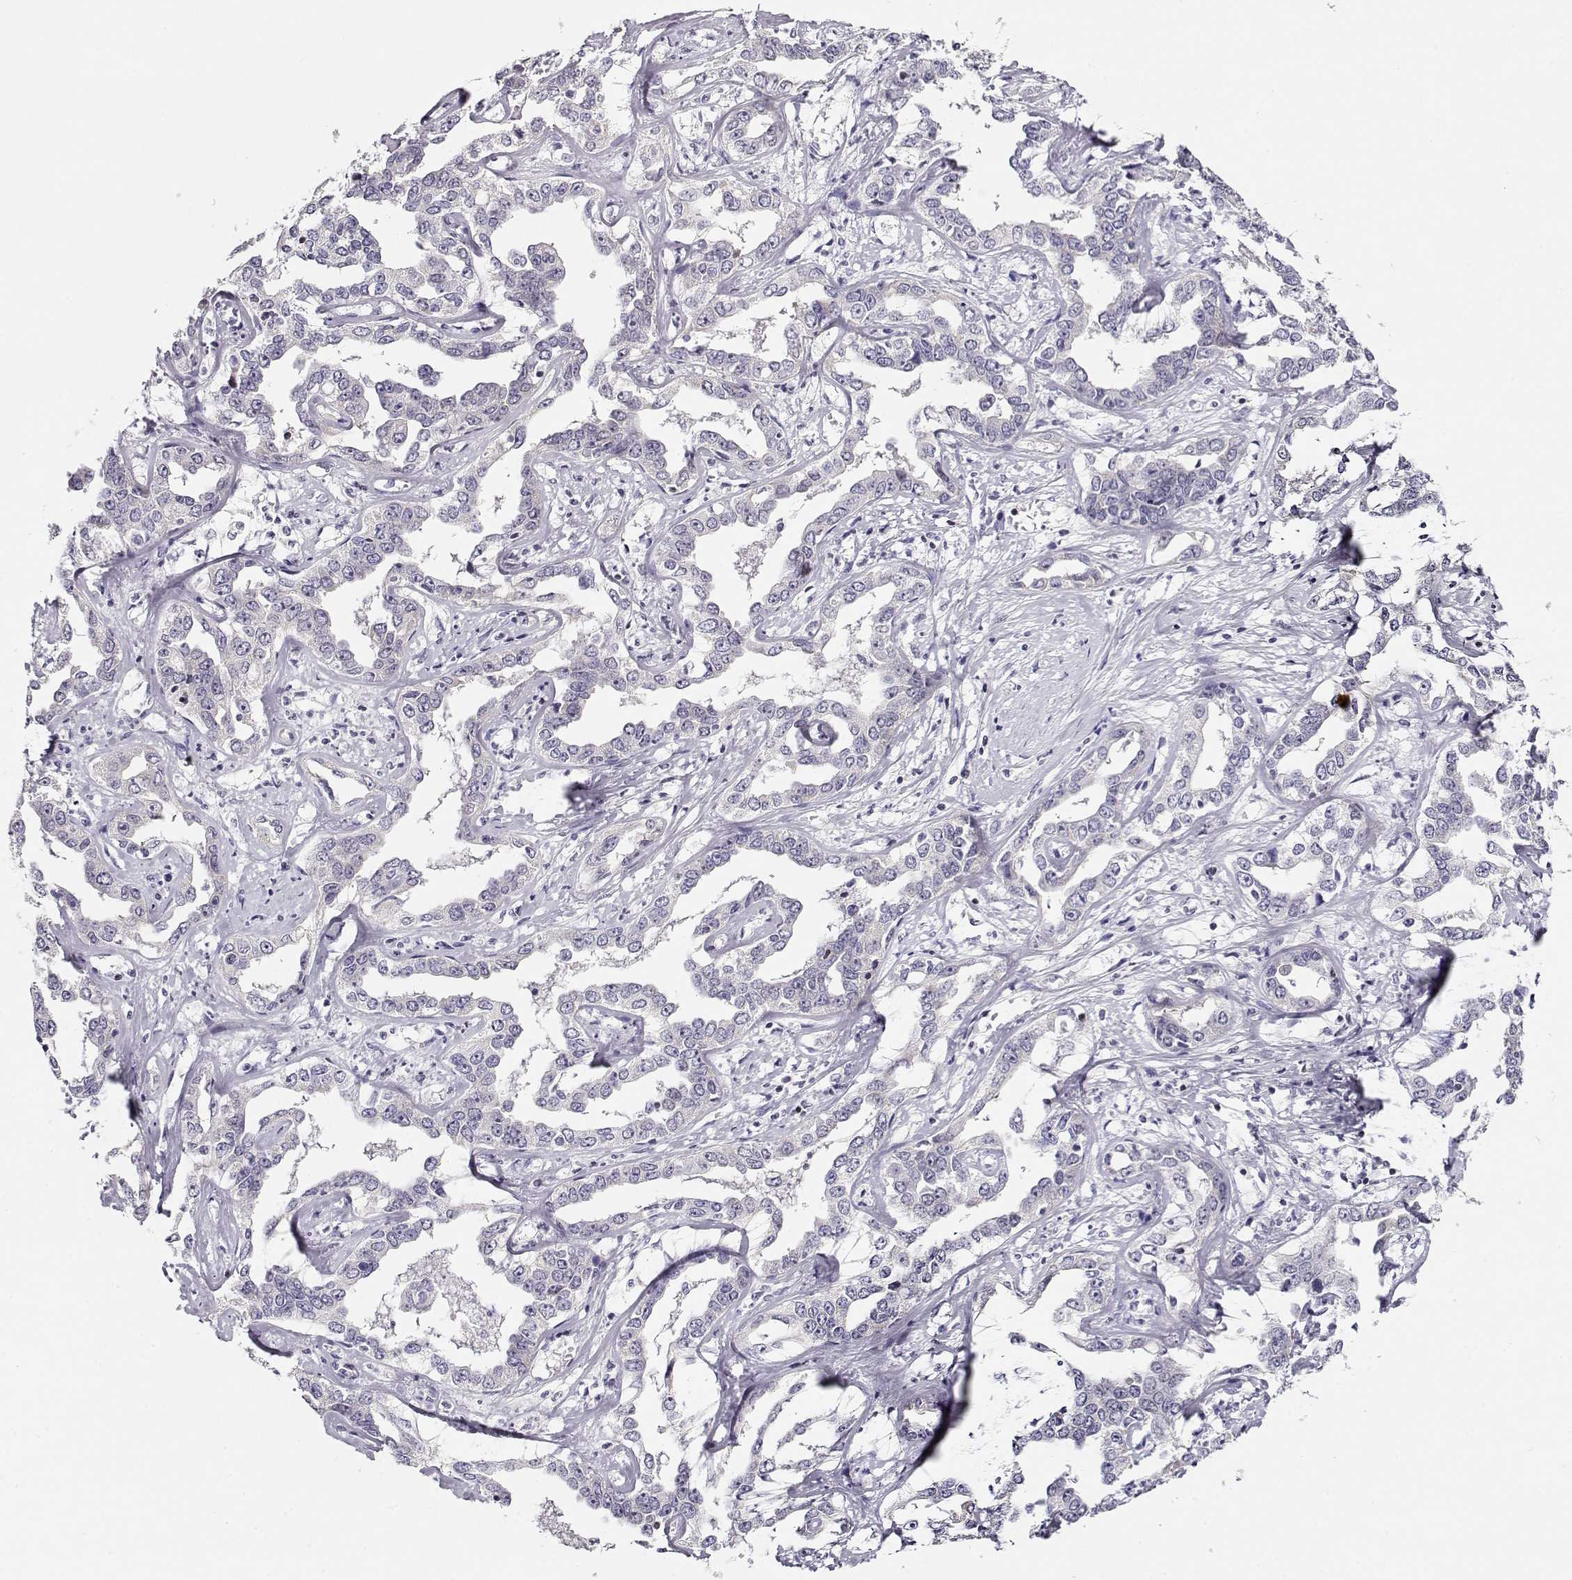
{"staining": {"intensity": "negative", "quantity": "none", "location": "none"}, "tissue": "liver cancer", "cell_type": "Tumor cells", "image_type": "cancer", "snomed": [{"axis": "morphology", "description": "Cholangiocarcinoma"}, {"axis": "topography", "description": "Liver"}], "caption": "IHC micrograph of neoplastic tissue: human cholangiocarcinoma (liver) stained with DAB displays no significant protein expression in tumor cells. (DAB (3,3'-diaminobenzidine) immunohistochemistry (IHC) visualized using brightfield microscopy, high magnification).", "gene": "CRX", "patient": {"sex": "male", "age": 59}}